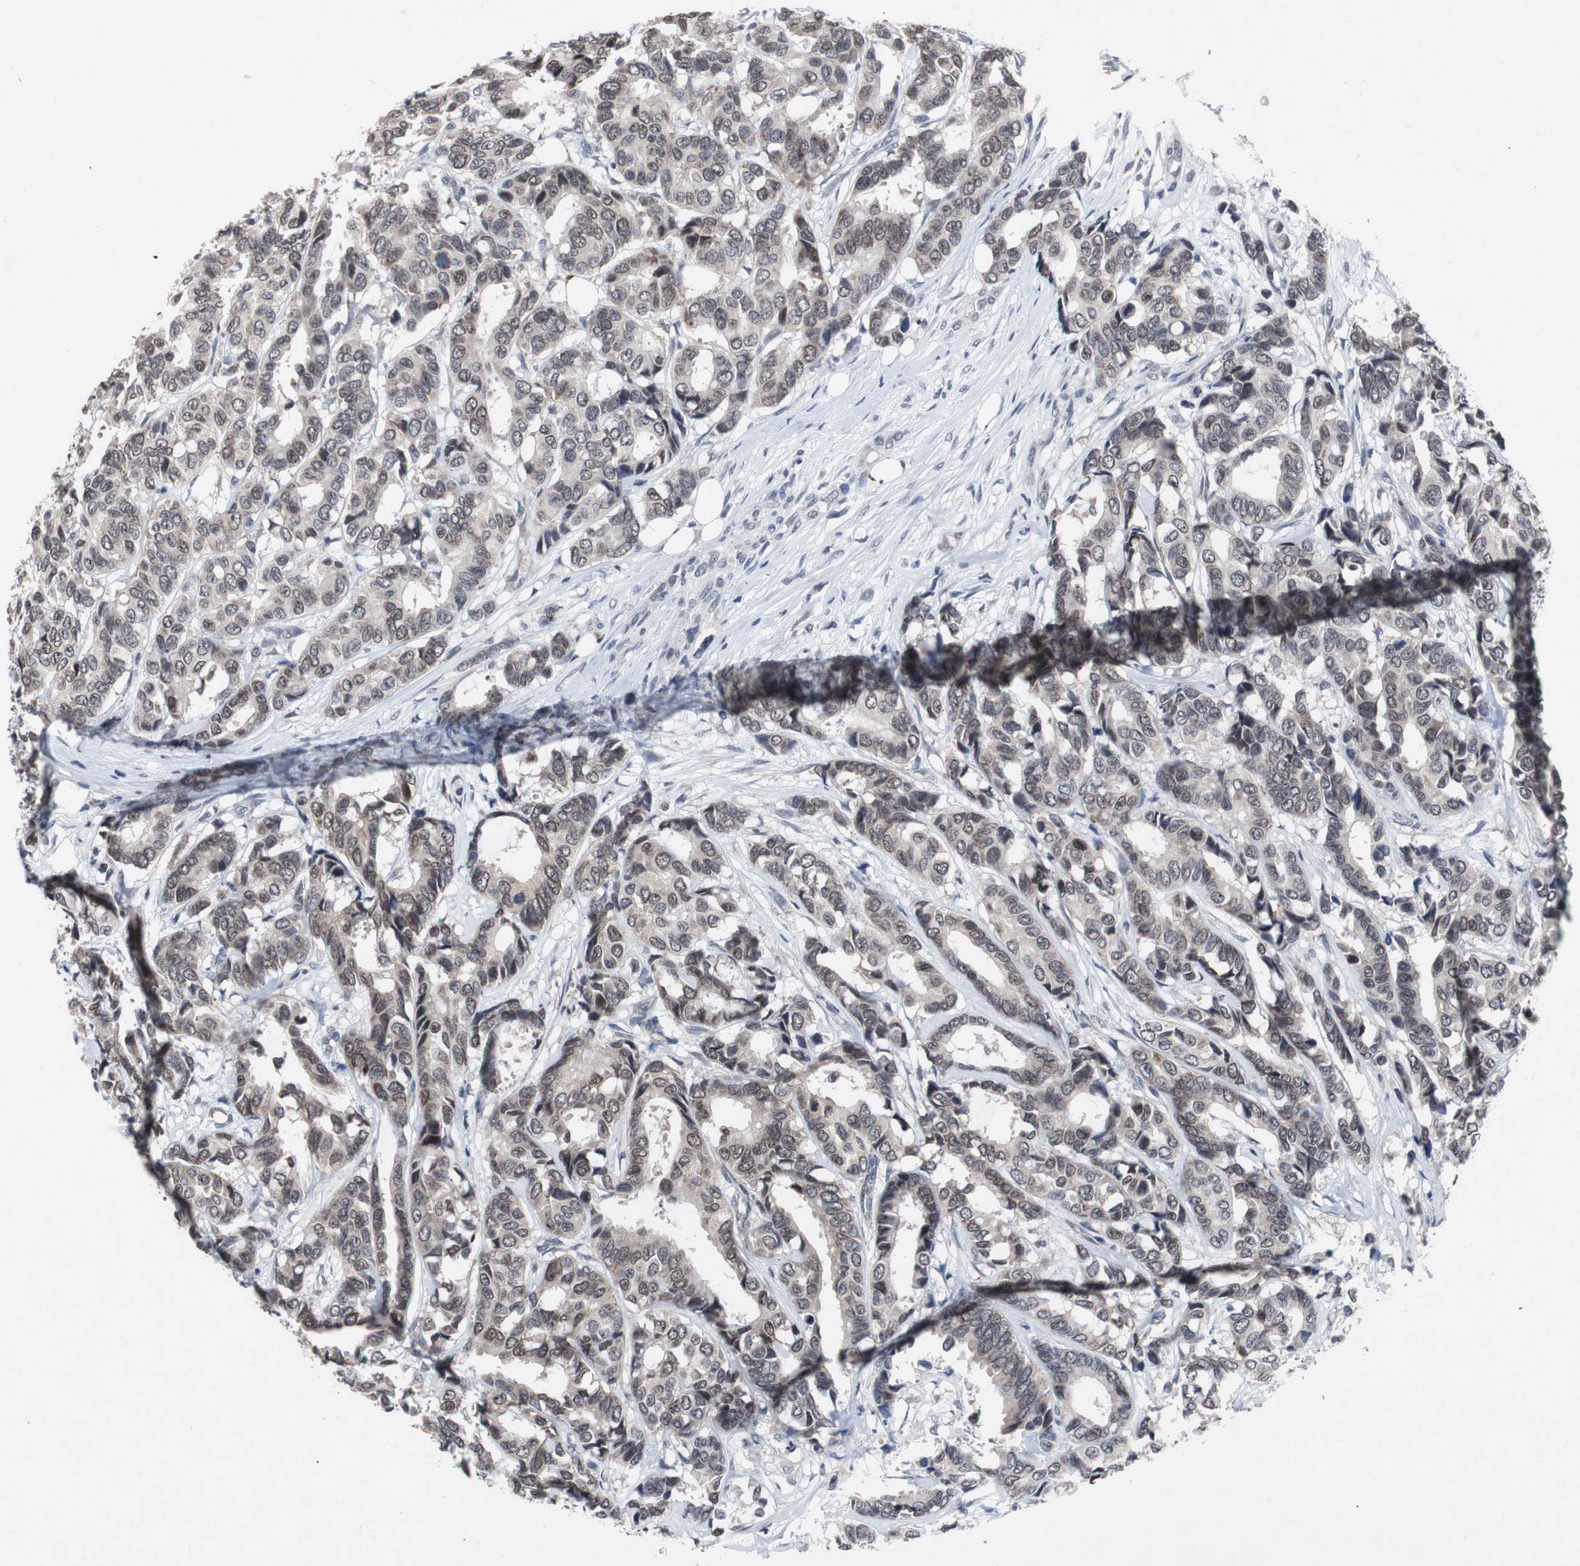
{"staining": {"intensity": "weak", "quantity": ">75%", "location": "nuclear"}, "tissue": "breast cancer", "cell_type": "Tumor cells", "image_type": "cancer", "snomed": [{"axis": "morphology", "description": "Duct carcinoma"}, {"axis": "topography", "description": "Breast"}], "caption": "This is a photomicrograph of IHC staining of breast cancer (invasive ductal carcinoma), which shows weak expression in the nuclear of tumor cells.", "gene": "RBM47", "patient": {"sex": "female", "age": 87}}